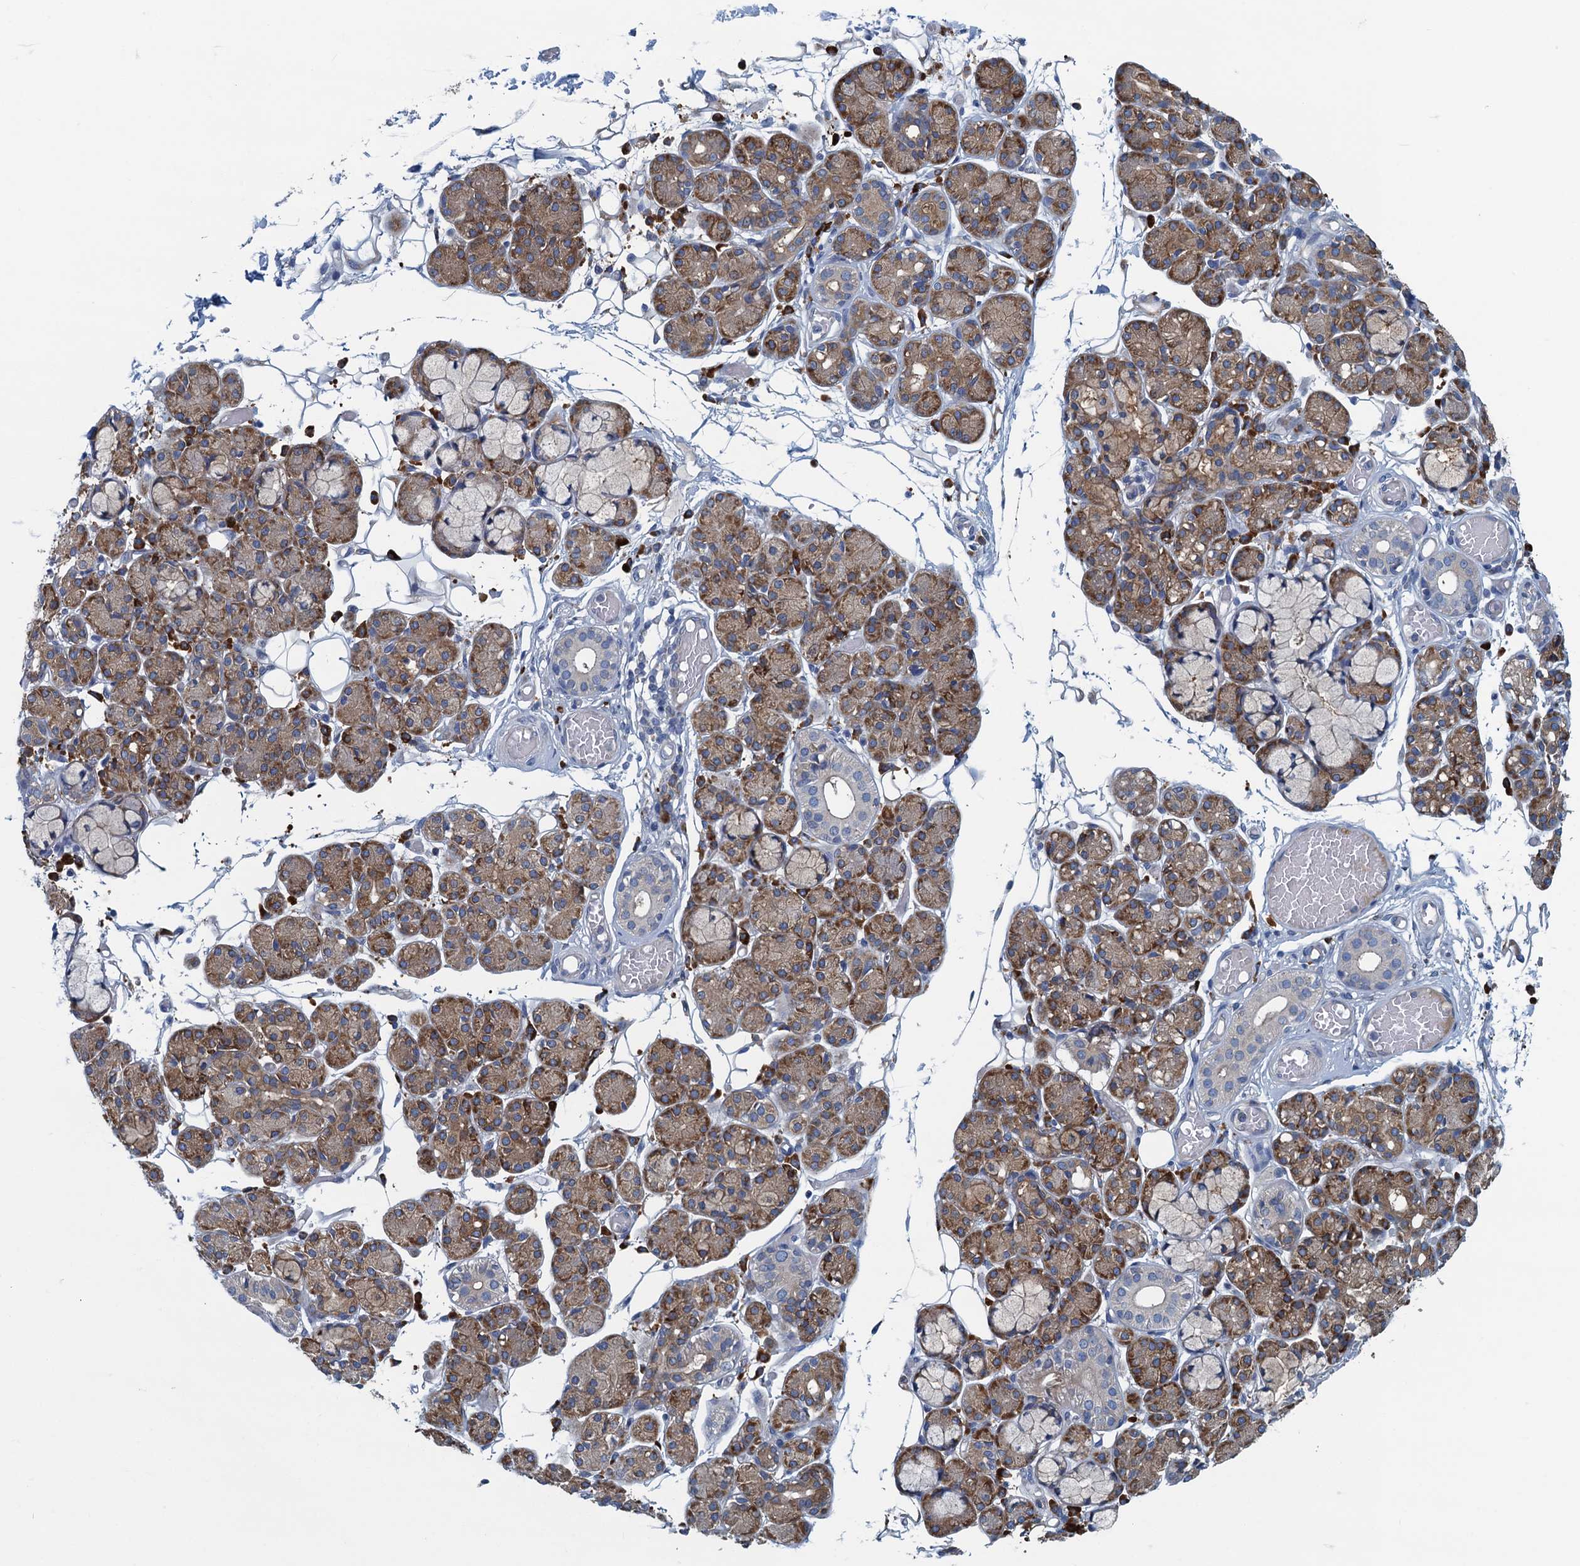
{"staining": {"intensity": "moderate", "quantity": ">75%", "location": "cytoplasmic/membranous"}, "tissue": "salivary gland", "cell_type": "Glandular cells", "image_type": "normal", "snomed": [{"axis": "morphology", "description": "Normal tissue, NOS"}, {"axis": "topography", "description": "Salivary gland"}], "caption": "Immunohistochemistry (IHC) (DAB (3,3'-diaminobenzidine)) staining of unremarkable salivary gland reveals moderate cytoplasmic/membranous protein positivity in approximately >75% of glandular cells. The staining was performed using DAB (3,3'-diaminobenzidine) to visualize the protein expression in brown, while the nuclei were stained in blue with hematoxylin (Magnification: 20x).", "gene": "MYDGF", "patient": {"sex": "male", "age": 63}}